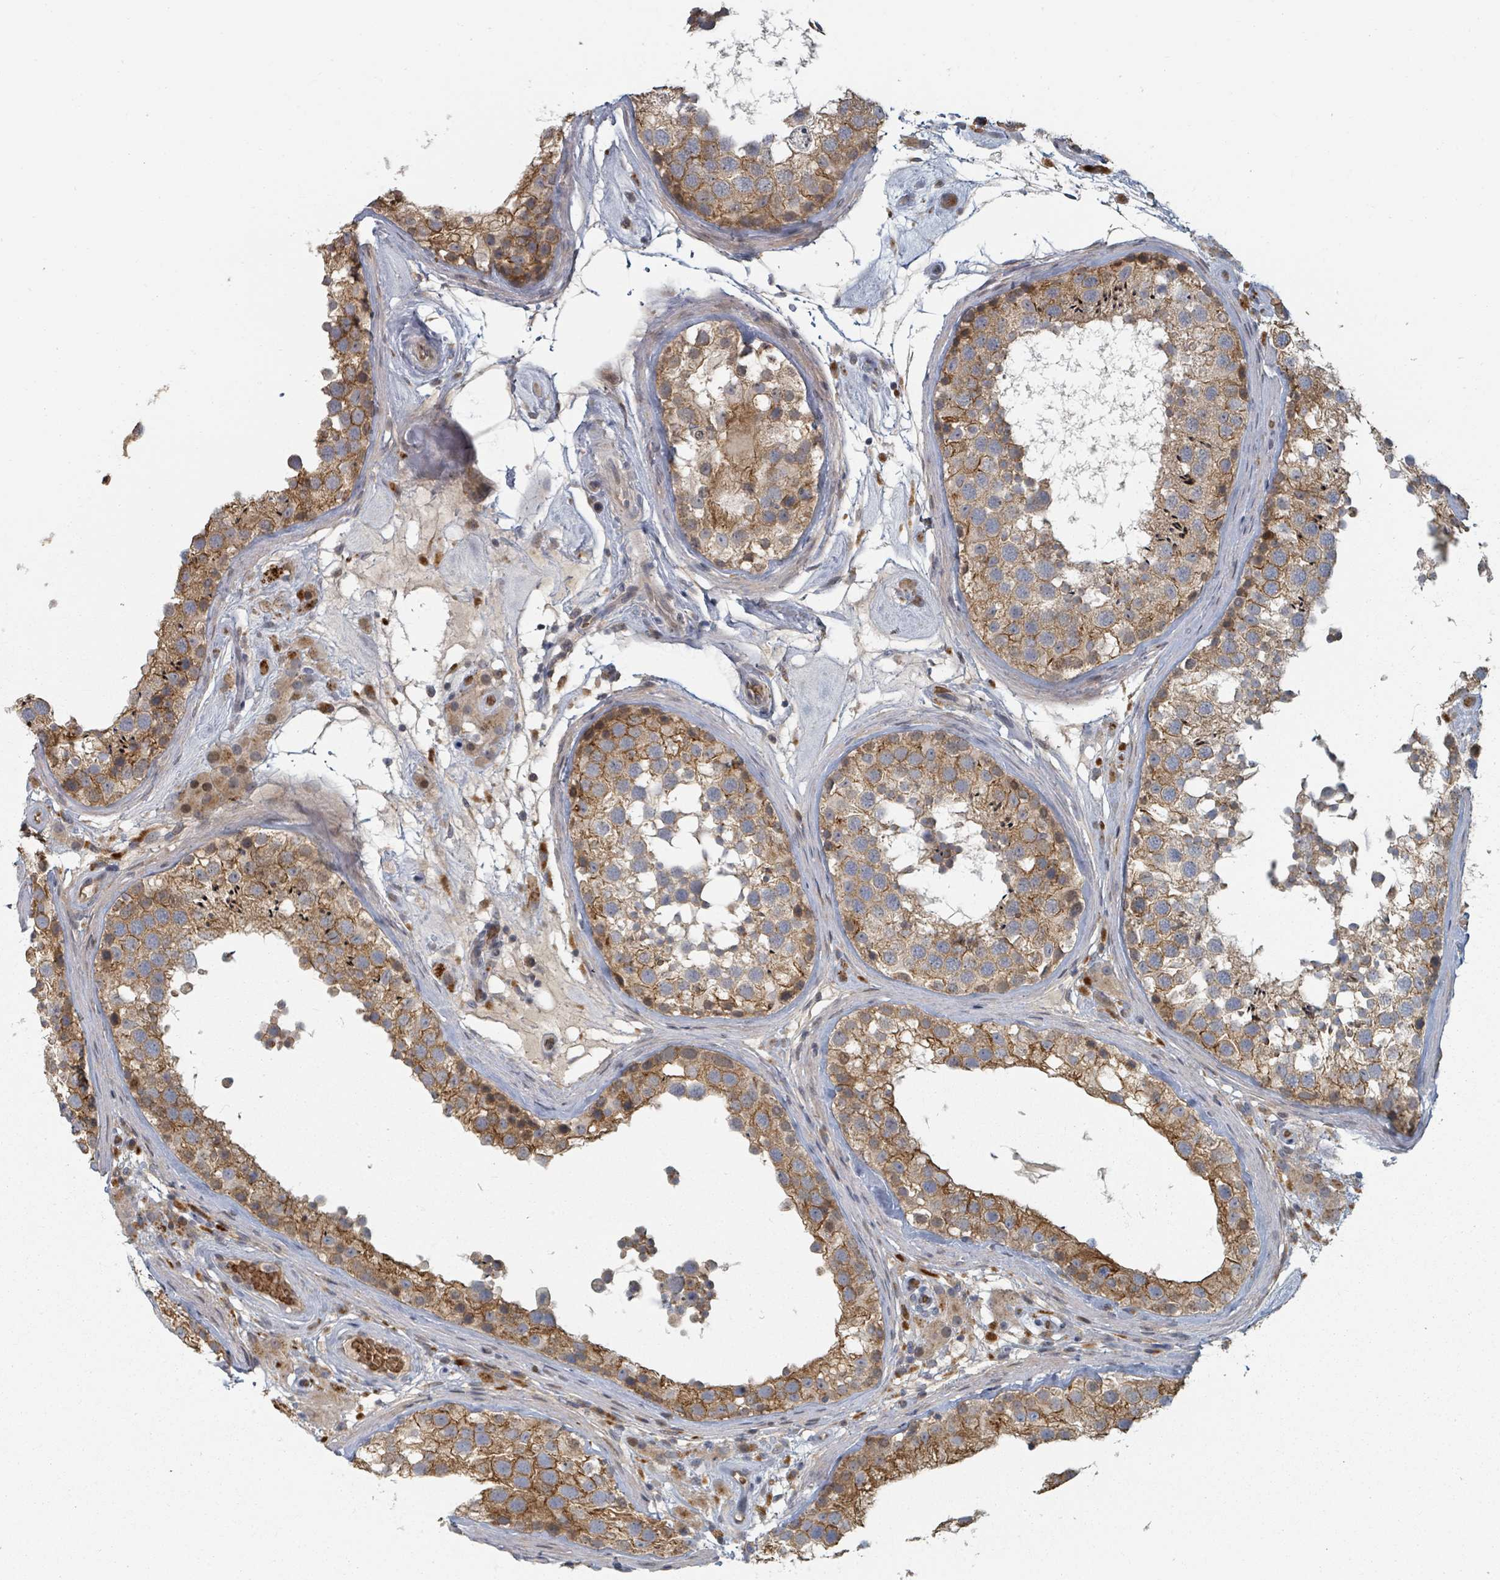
{"staining": {"intensity": "moderate", "quantity": "25%-75%", "location": "cytoplasmic/membranous"}, "tissue": "testis", "cell_type": "Cells in seminiferous ducts", "image_type": "normal", "snomed": [{"axis": "morphology", "description": "Normal tissue, NOS"}, {"axis": "topography", "description": "Testis"}], "caption": "A brown stain shows moderate cytoplasmic/membranous positivity of a protein in cells in seminiferous ducts of unremarkable human testis. (brown staining indicates protein expression, while blue staining denotes nuclei).", "gene": "TRPC4AP", "patient": {"sex": "male", "age": 46}}